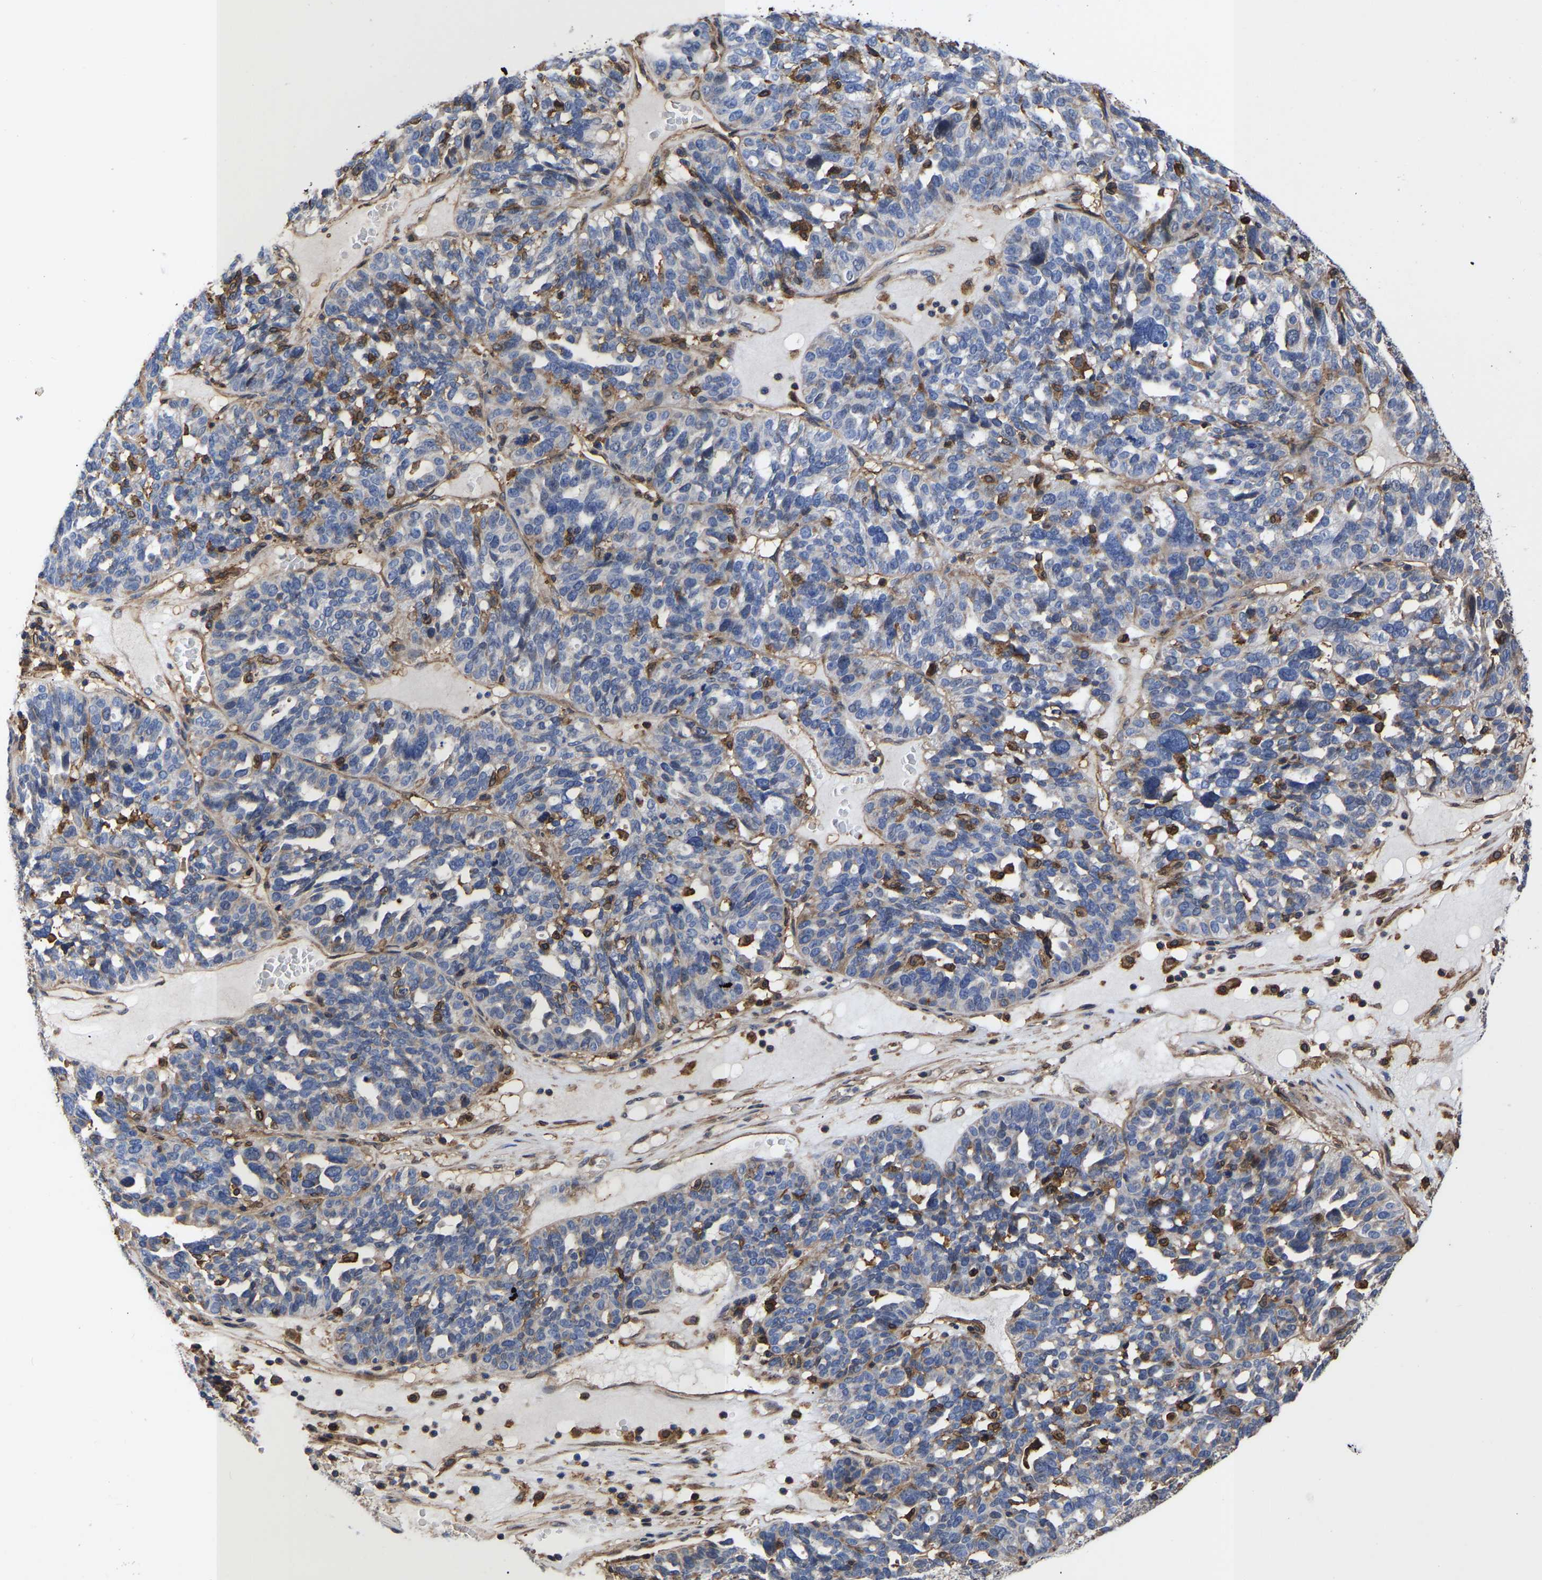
{"staining": {"intensity": "negative", "quantity": "none", "location": "none"}, "tissue": "ovarian cancer", "cell_type": "Tumor cells", "image_type": "cancer", "snomed": [{"axis": "morphology", "description": "Cystadenocarcinoma, serous, NOS"}, {"axis": "topography", "description": "Ovary"}], "caption": "IHC of ovarian cancer (serous cystadenocarcinoma) demonstrates no expression in tumor cells.", "gene": "LIF", "patient": {"sex": "female", "age": 59}}